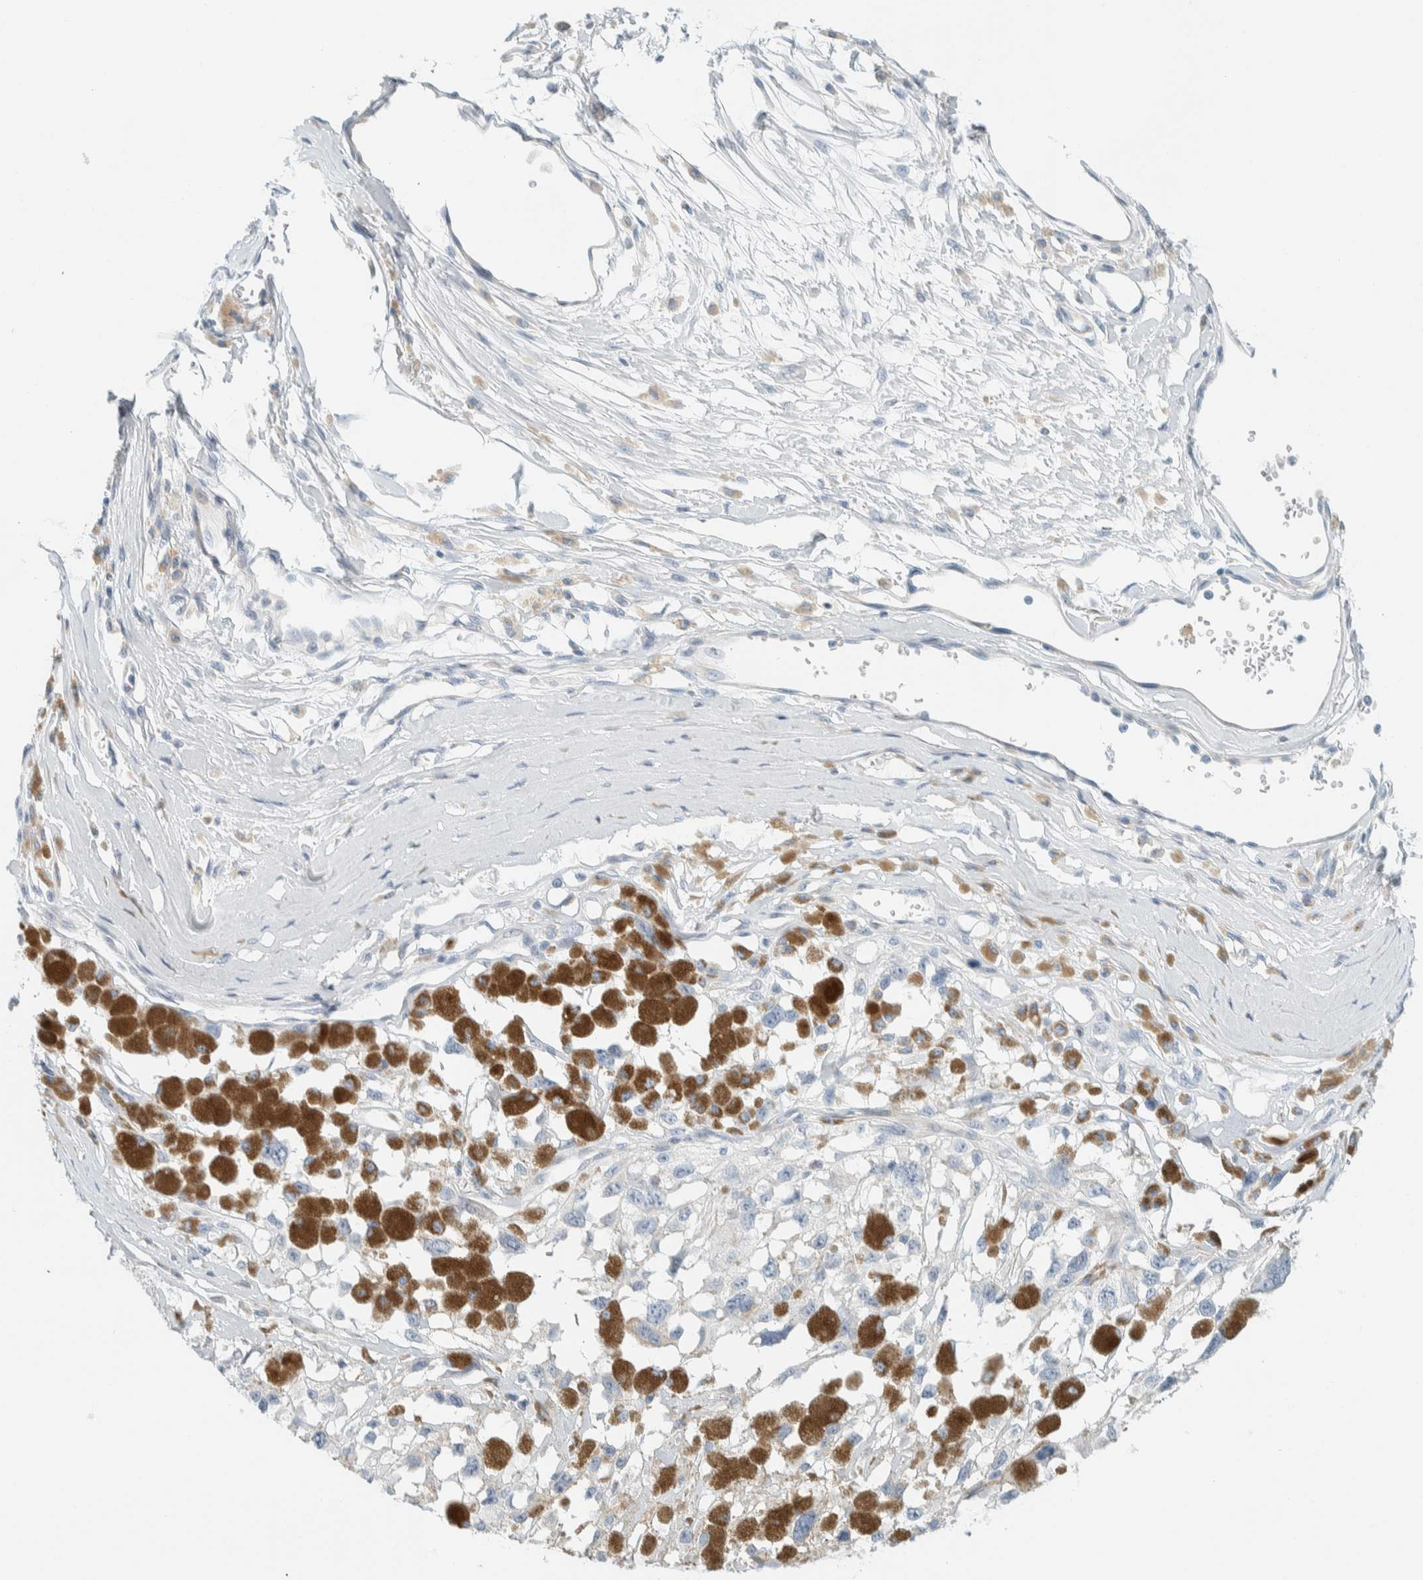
{"staining": {"intensity": "negative", "quantity": "none", "location": "none"}, "tissue": "melanoma", "cell_type": "Tumor cells", "image_type": "cancer", "snomed": [{"axis": "morphology", "description": "Malignant melanoma, Metastatic site"}, {"axis": "topography", "description": "Lymph node"}], "caption": "Immunohistochemistry of human melanoma demonstrates no positivity in tumor cells.", "gene": "ARHGAP27", "patient": {"sex": "male", "age": 59}}